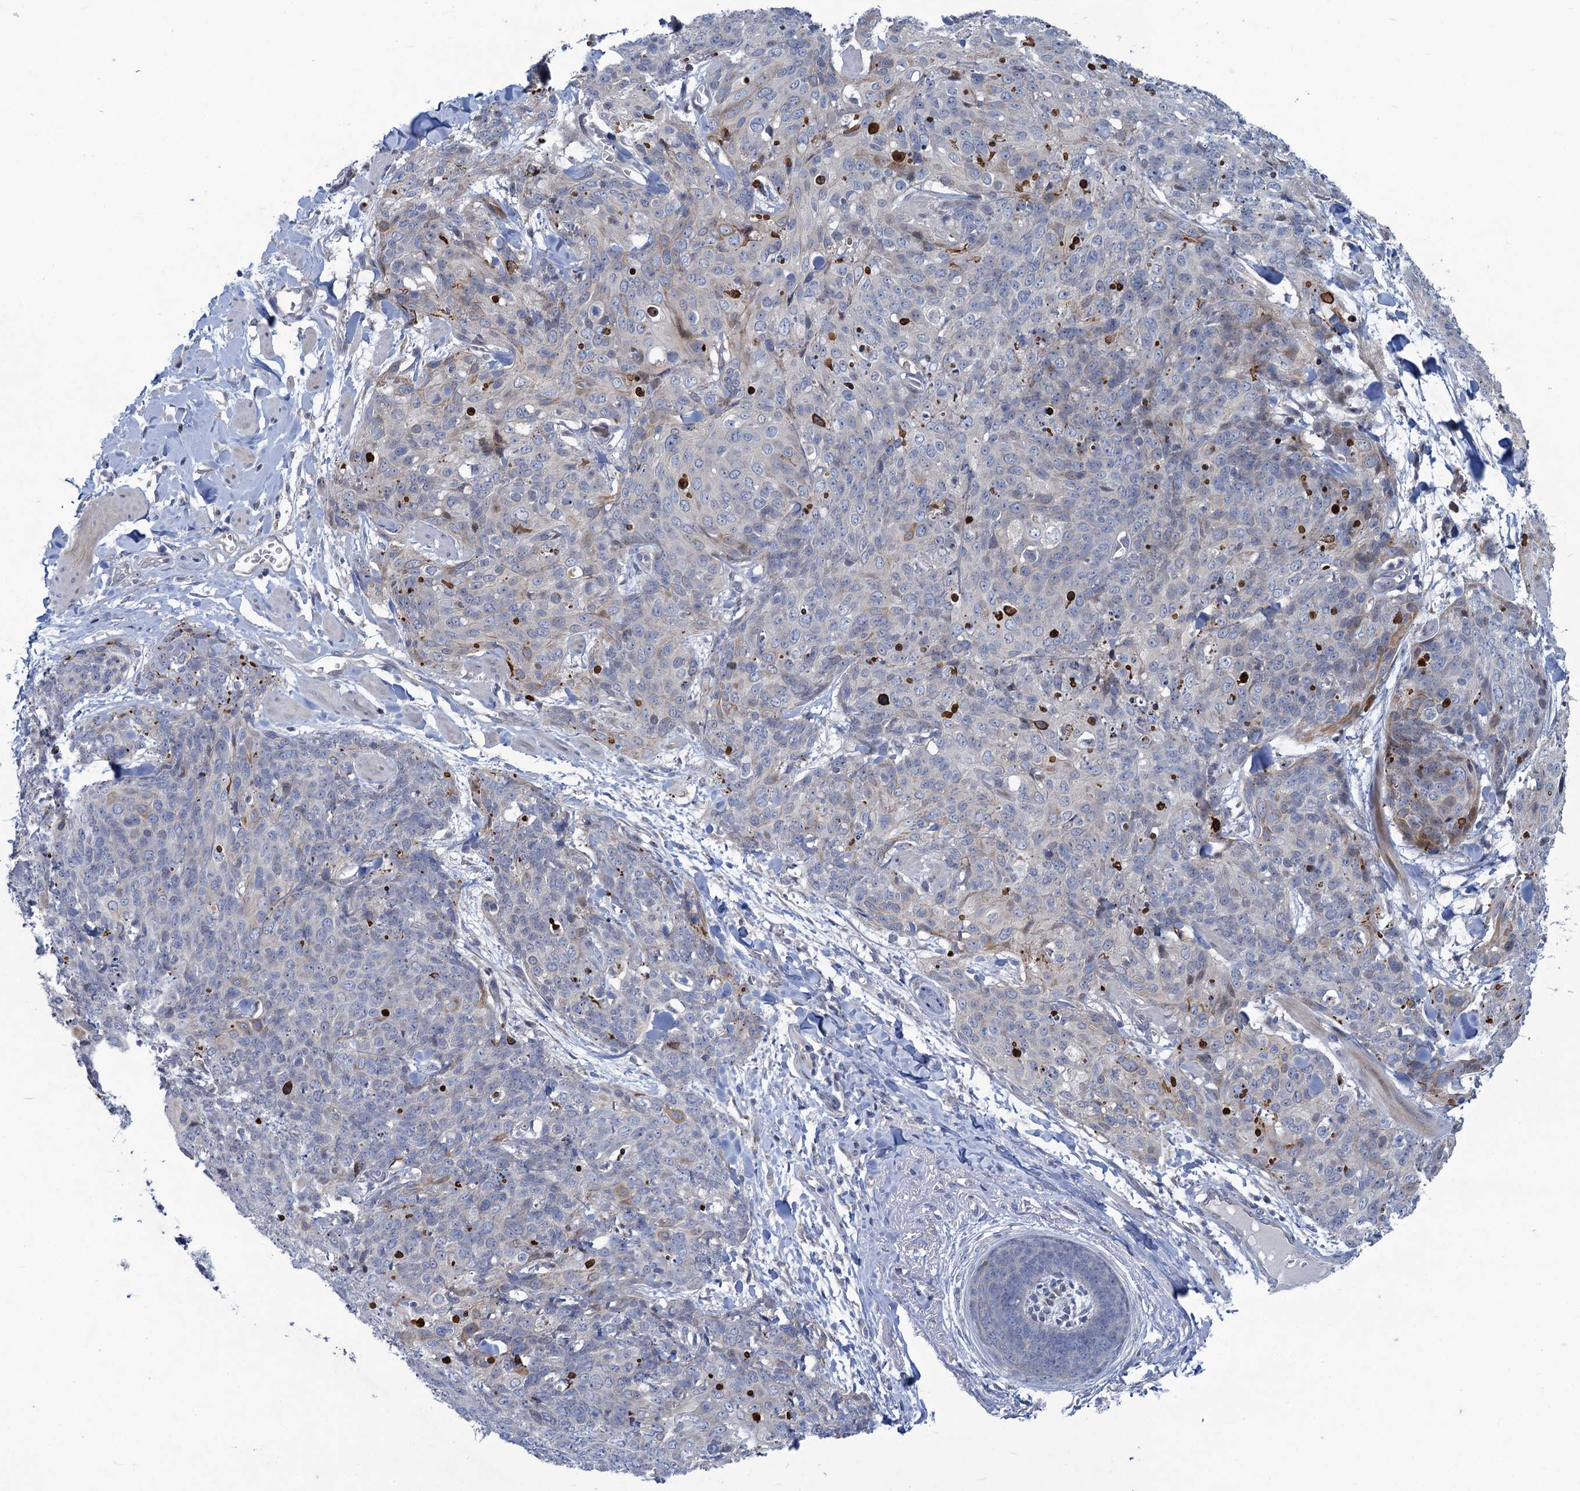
{"staining": {"intensity": "negative", "quantity": "none", "location": "none"}, "tissue": "skin cancer", "cell_type": "Tumor cells", "image_type": "cancer", "snomed": [{"axis": "morphology", "description": "Squamous cell carcinoma, NOS"}, {"axis": "topography", "description": "Skin"}, {"axis": "topography", "description": "Vulva"}], "caption": "The IHC micrograph has no significant positivity in tumor cells of squamous cell carcinoma (skin) tissue. (Stains: DAB (3,3'-diaminobenzidine) immunohistochemistry with hematoxylin counter stain, Microscopy: brightfield microscopy at high magnification).", "gene": "QPCTL", "patient": {"sex": "female", "age": 85}}